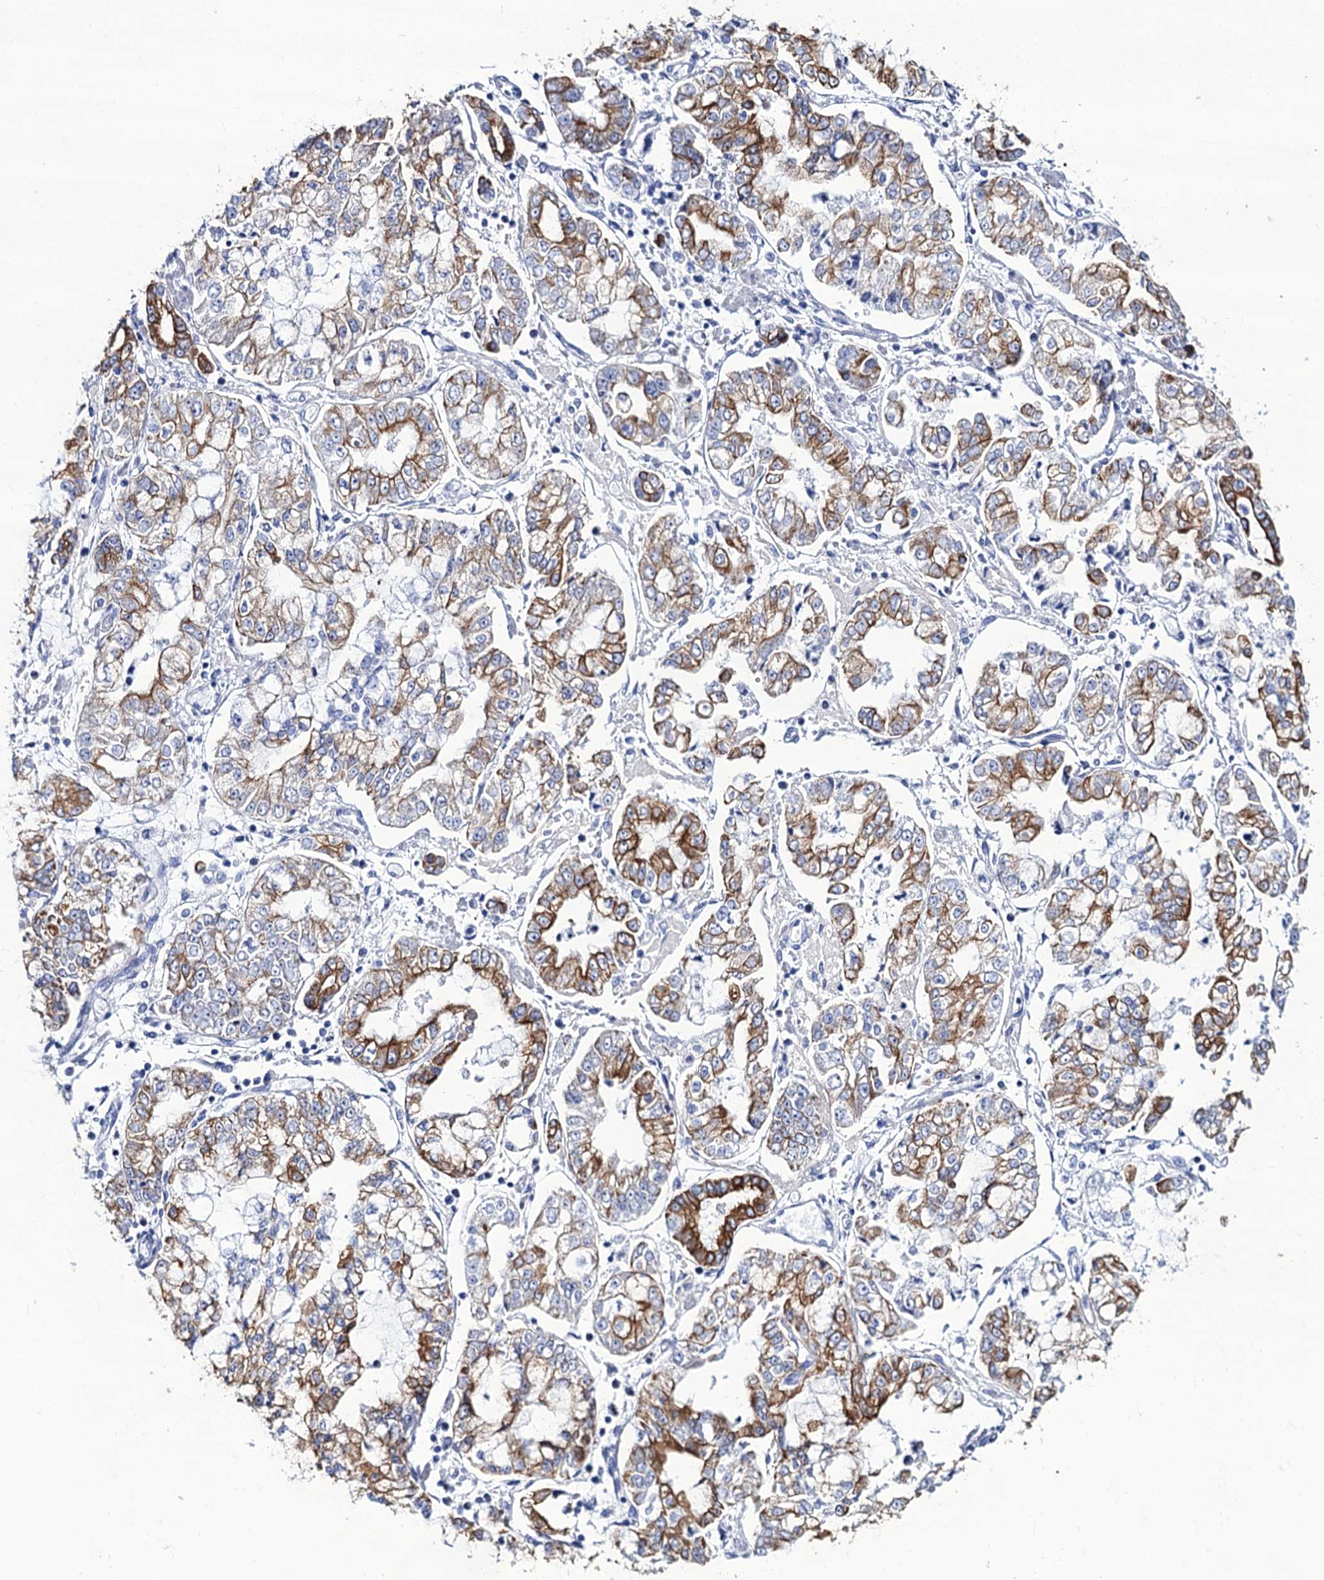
{"staining": {"intensity": "moderate", "quantity": "25%-75%", "location": "cytoplasmic/membranous"}, "tissue": "stomach cancer", "cell_type": "Tumor cells", "image_type": "cancer", "snomed": [{"axis": "morphology", "description": "Adenocarcinoma, NOS"}, {"axis": "topography", "description": "Stomach"}], "caption": "High-power microscopy captured an immunohistochemistry (IHC) photomicrograph of adenocarcinoma (stomach), revealing moderate cytoplasmic/membranous positivity in approximately 25%-75% of tumor cells.", "gene": "RAB3IP", "patient": {"sex": "male", "age": 76}}